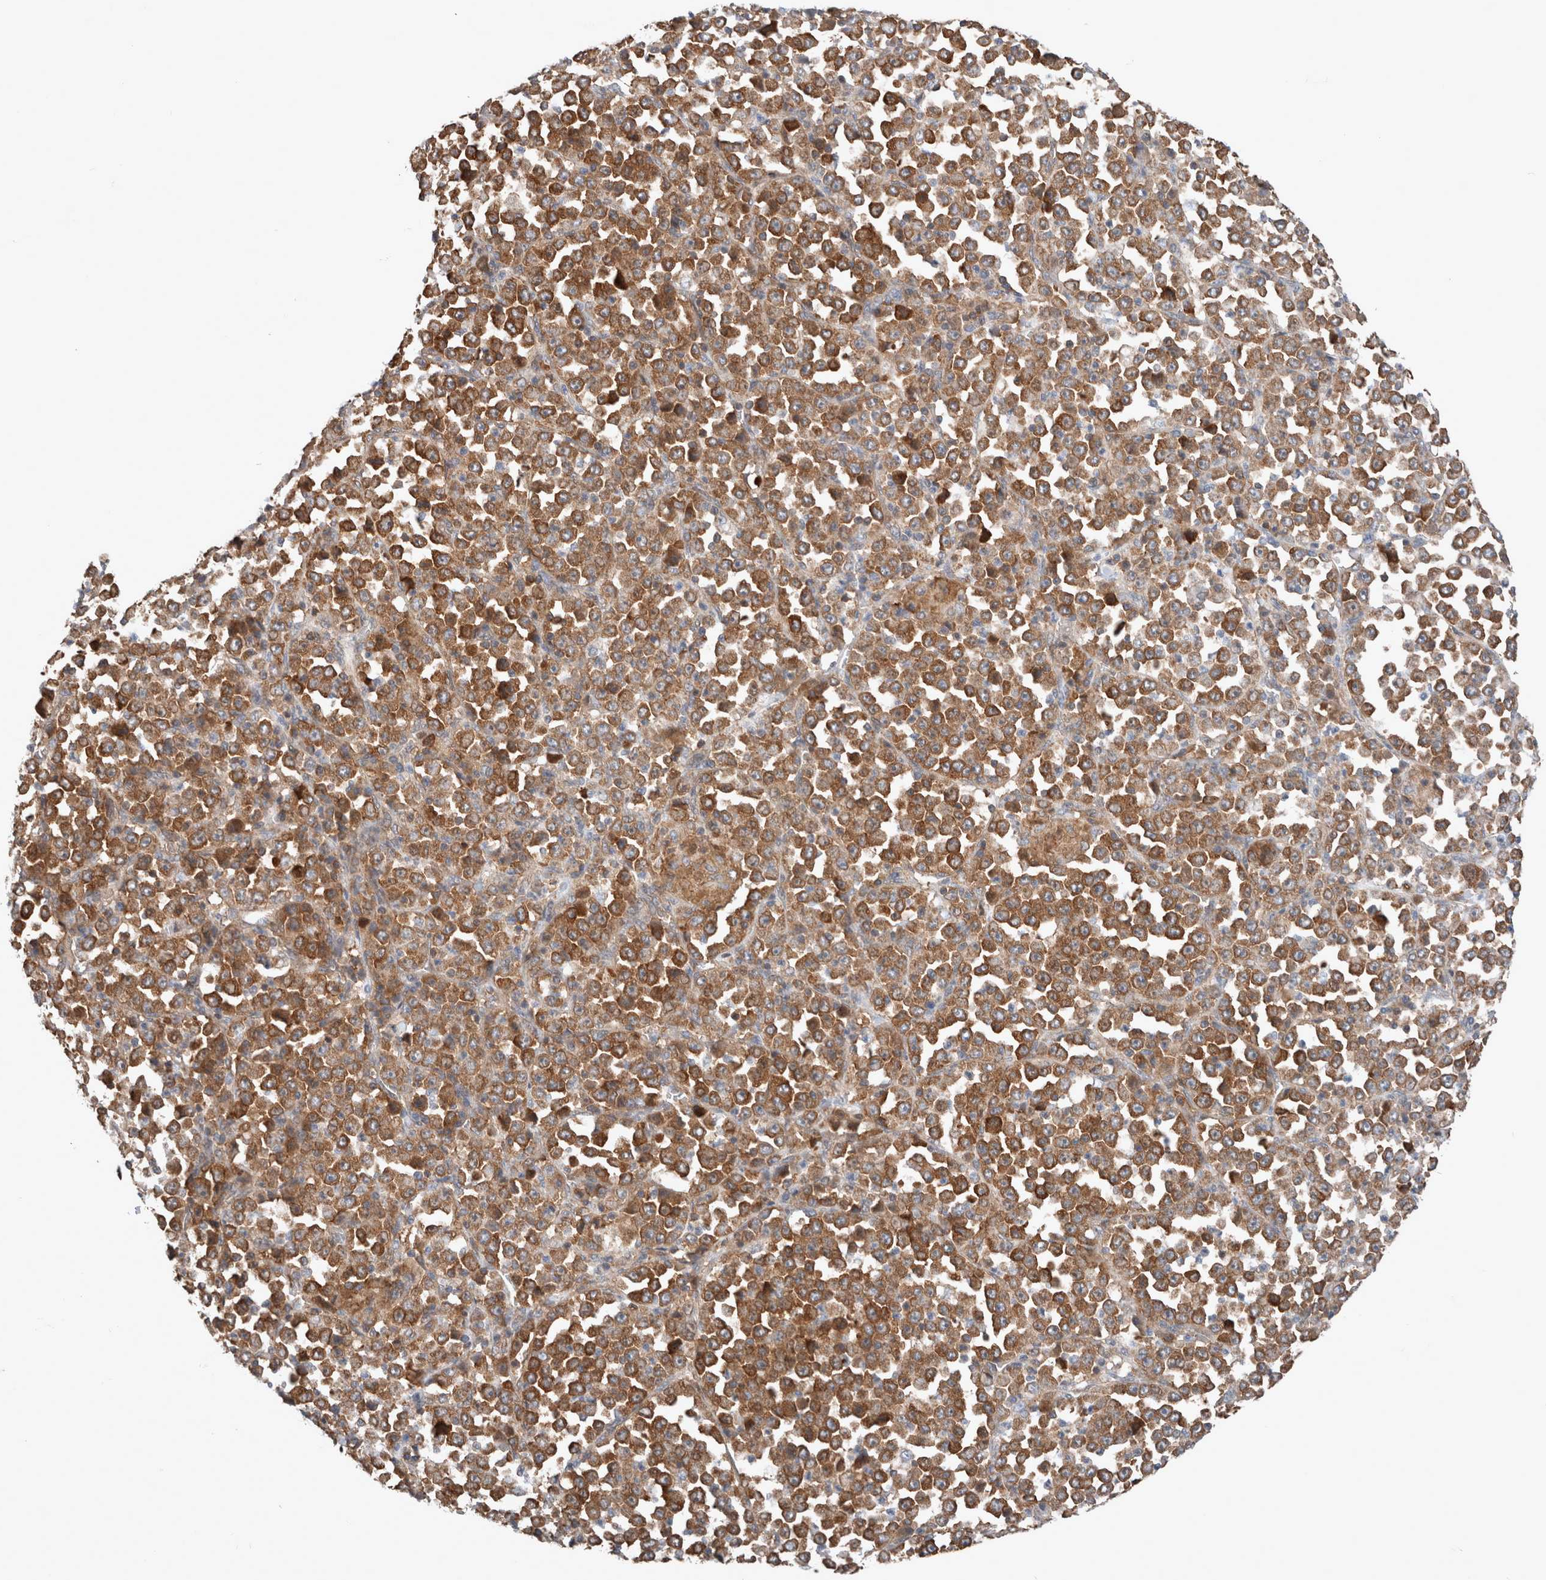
{"staining": {"intensity": "moderate", "quantity": ">75%", "location": "cytoplasmic/membranous"}, "tissue": "stomach cancer", "cell_type": "Tumor cells", "image_type": "cancer", "snomed": [{"axis": "morphology", "description": "Normal tissue, NOS"}, {"axis": "morphology", "description": "Adenocarcinoma, NOS"}, {"axis": "topography", "description": "Stomach, upper"}, {"axis": "topography", "description": "Stomach"}], "caption": "IHC of human adenocarcinoma (stomach) shows medium levels of moderate cytoplasmic/membranous expression in approximately >75% of tumor cells.", "gene": "XPNPEP1", "patient": {"sex": "male", "age": 59}}